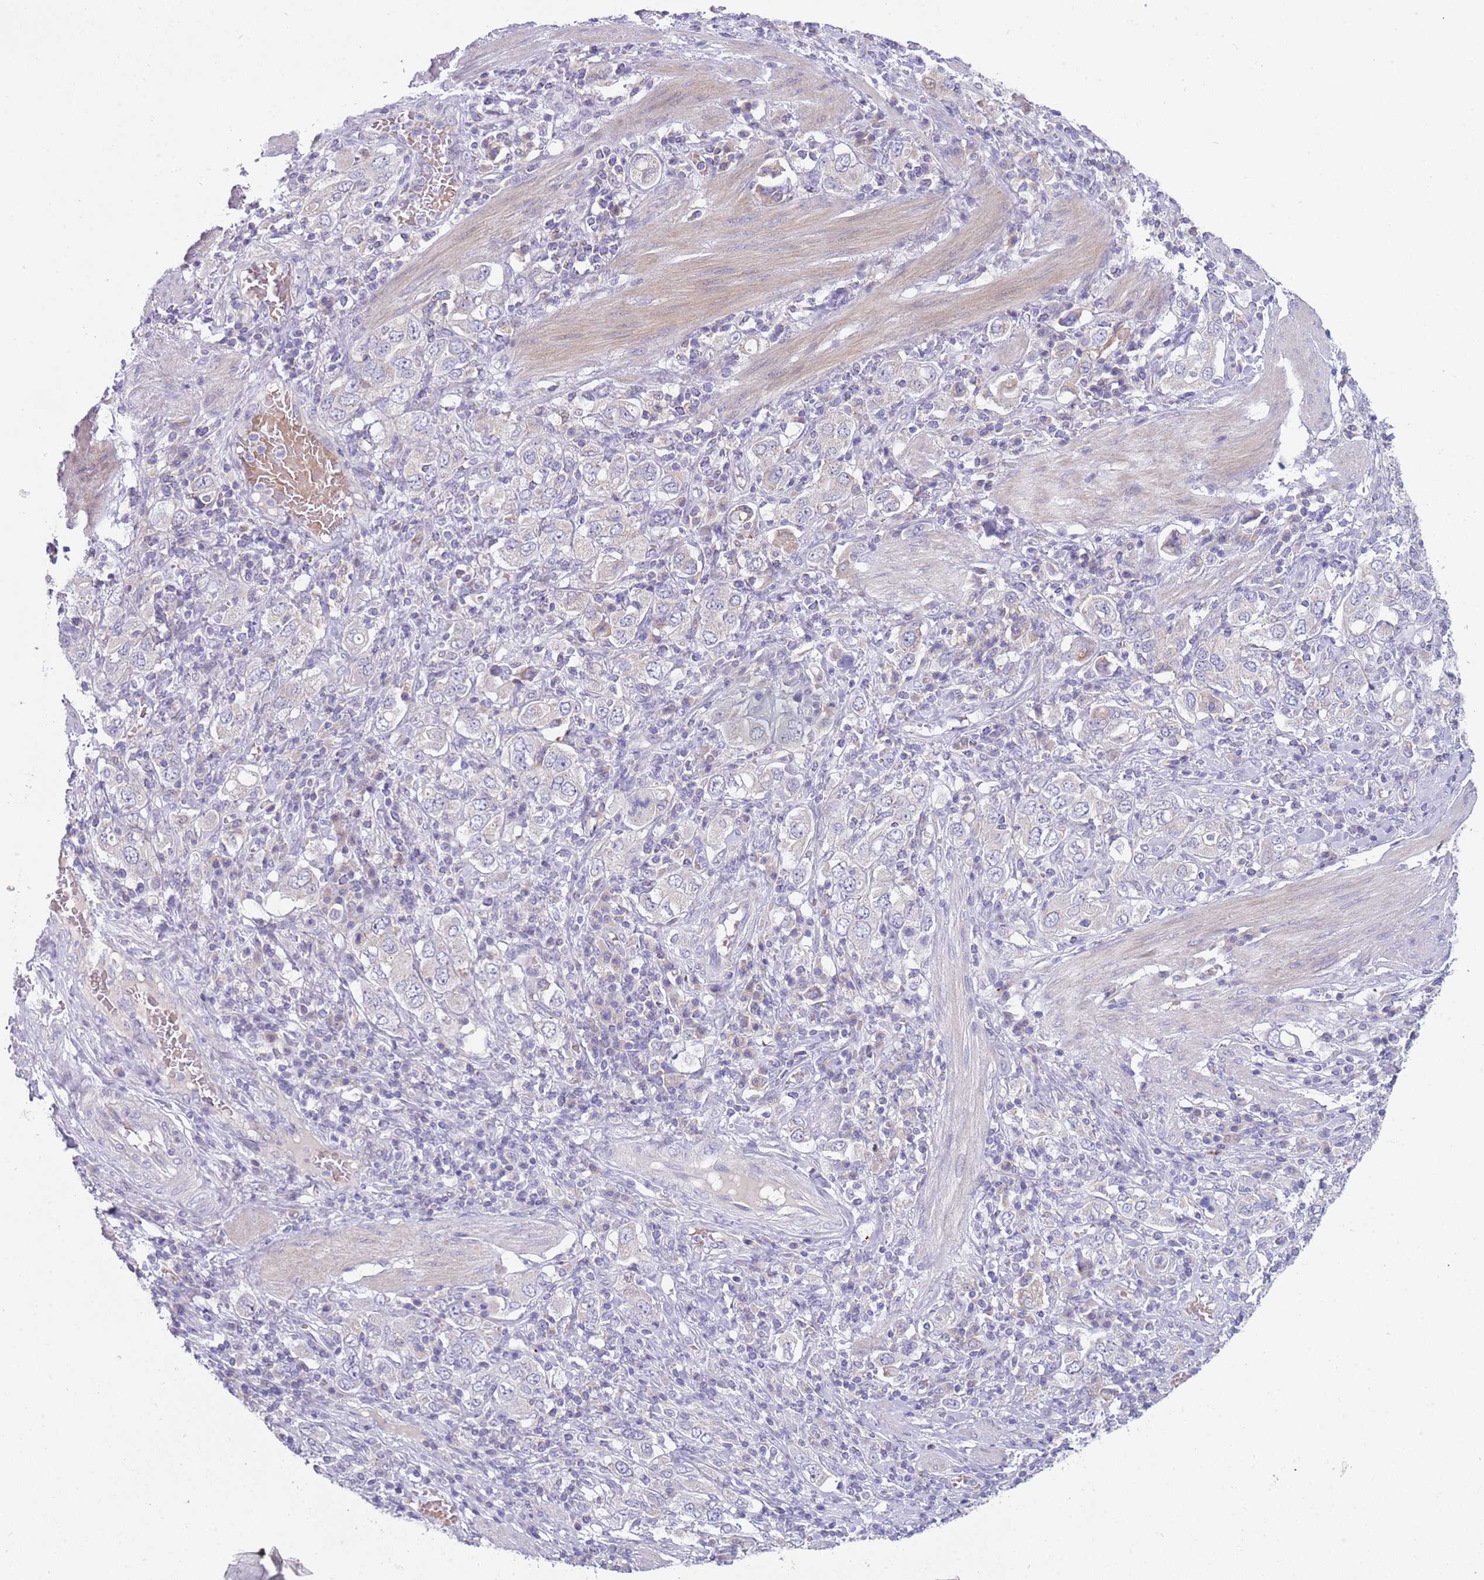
{"staining": {"intensity": "negative", "quantity": "none", "location": "none"}, "tissue": "stomach cancer", "cell_type": "Tumor cells", "image_type": "cancer", "snomed": [{"axis": "morphology", "description": "Adenocarcinoma, NOS"}, {"axis": "topography", "description": "Stomach, upper"}, {"axis": "topography", "description": "Stomach"}], "caption": "Photomicrograph shows no protein staining in tumor cells of stomach adenocarcinoma tissue.", "gene": "DDHD1", "patient": {"sex": "male", "age": 62}}